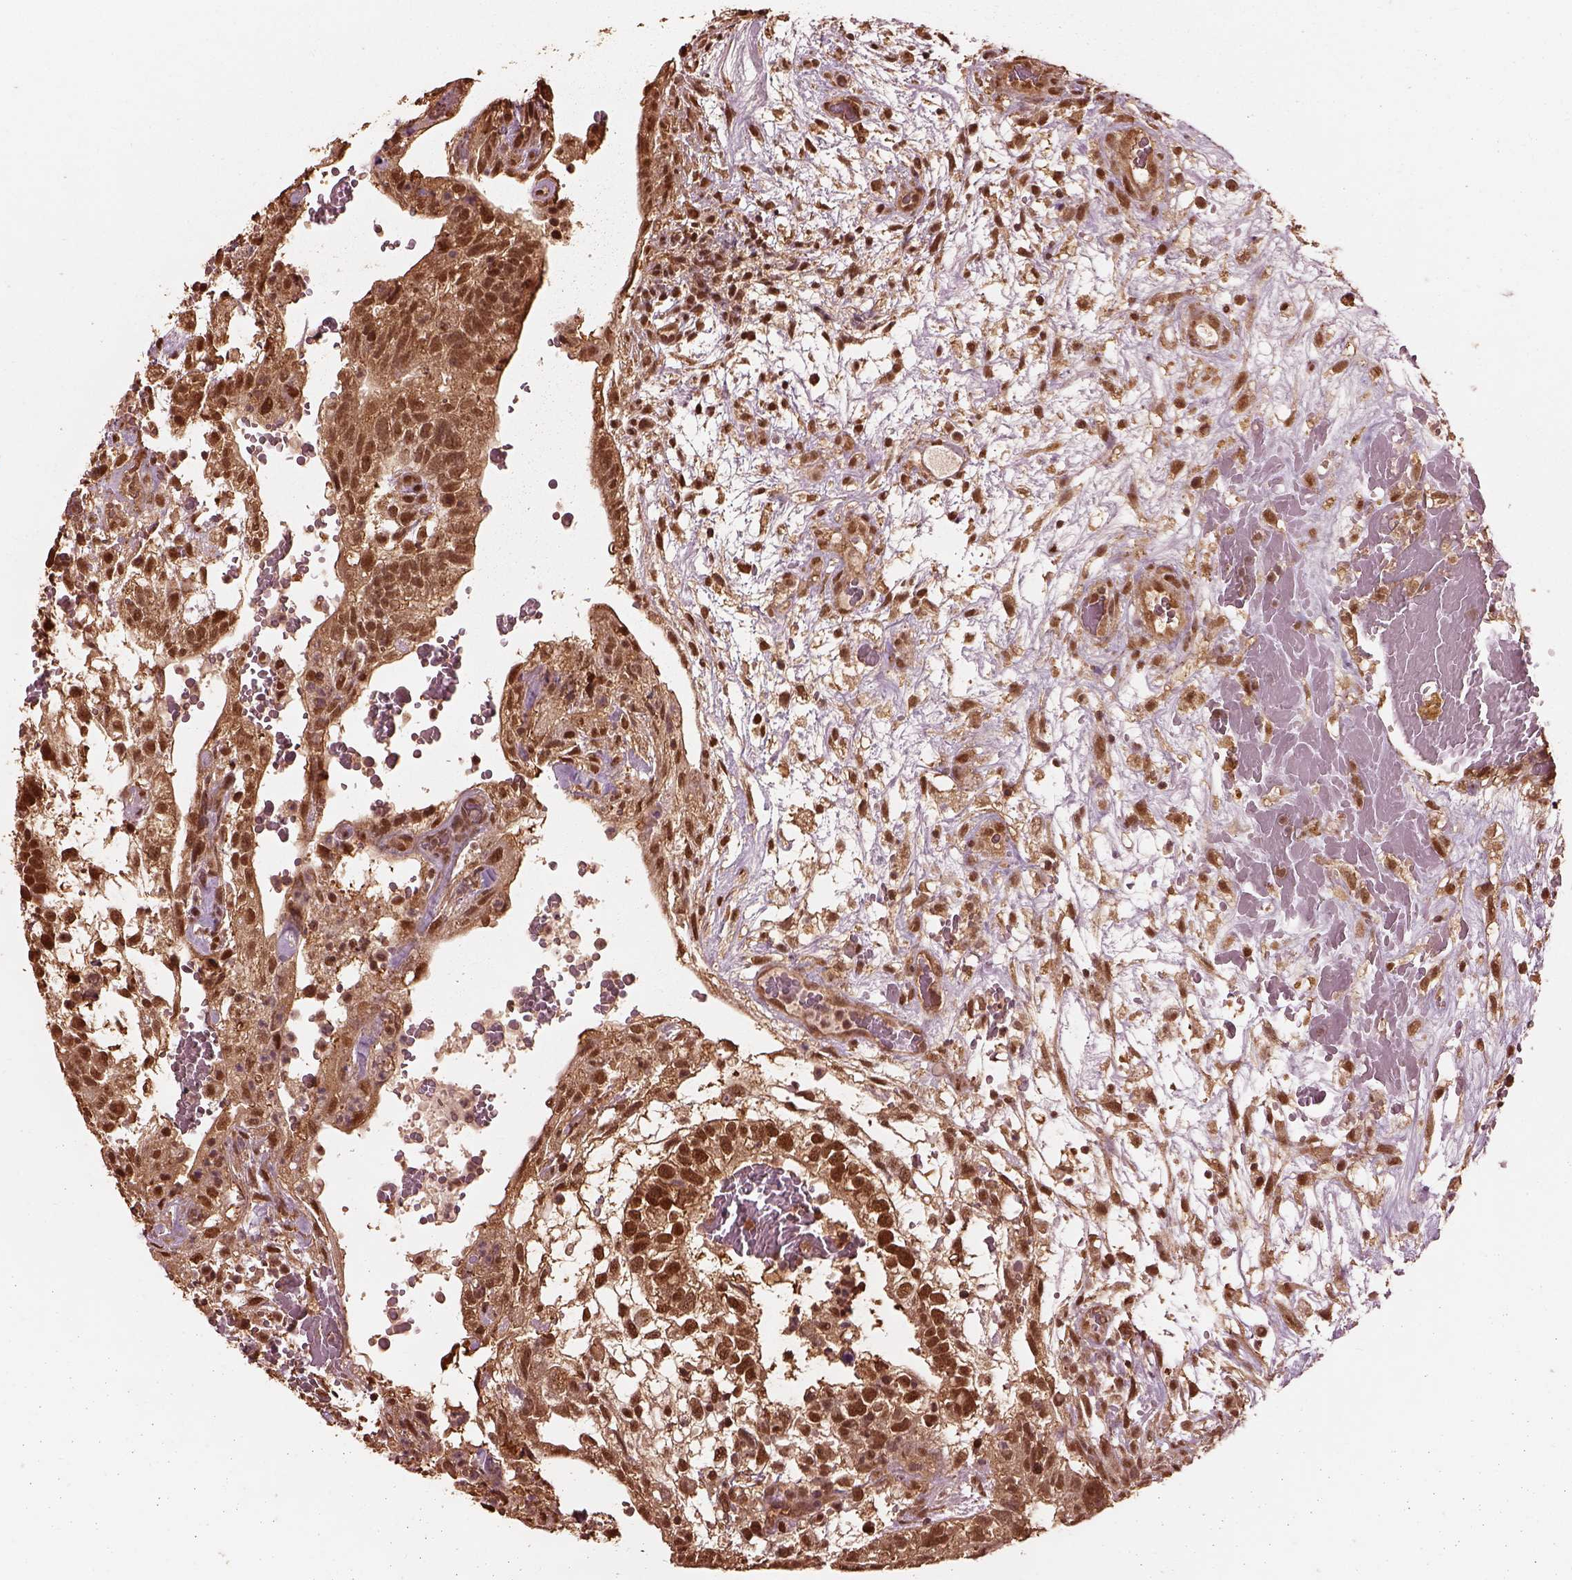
{"staining": {"intensity": "moderate", "quantity": ">75%", "location": "cytoplasmic/membranous,nuclear"}, "tissue": "testis cancer", "cell_type": "Tumor cells", "image_type": "cancer", "snomed": [{"axis": "morphology", "description": "Normal tissue, NOS"}, {"axis": "morphology", "description": "Carcinoma, Embryonal, NOS"}, {"axis": "topography", "description": "Testis"}], "caption": "Protein expression analysis of testis cancer (embryonal carcinoma) shows moderate cytoplasmic/membranous and nuclear positivity in about >75% of tumor cells. The staining was performed using DAB, with brown indicating positive protein expression. Nuclei are stained blue with hematoxylin.", "gene": "PSMC5", "patient": {"sex": "male", "age": 32}}